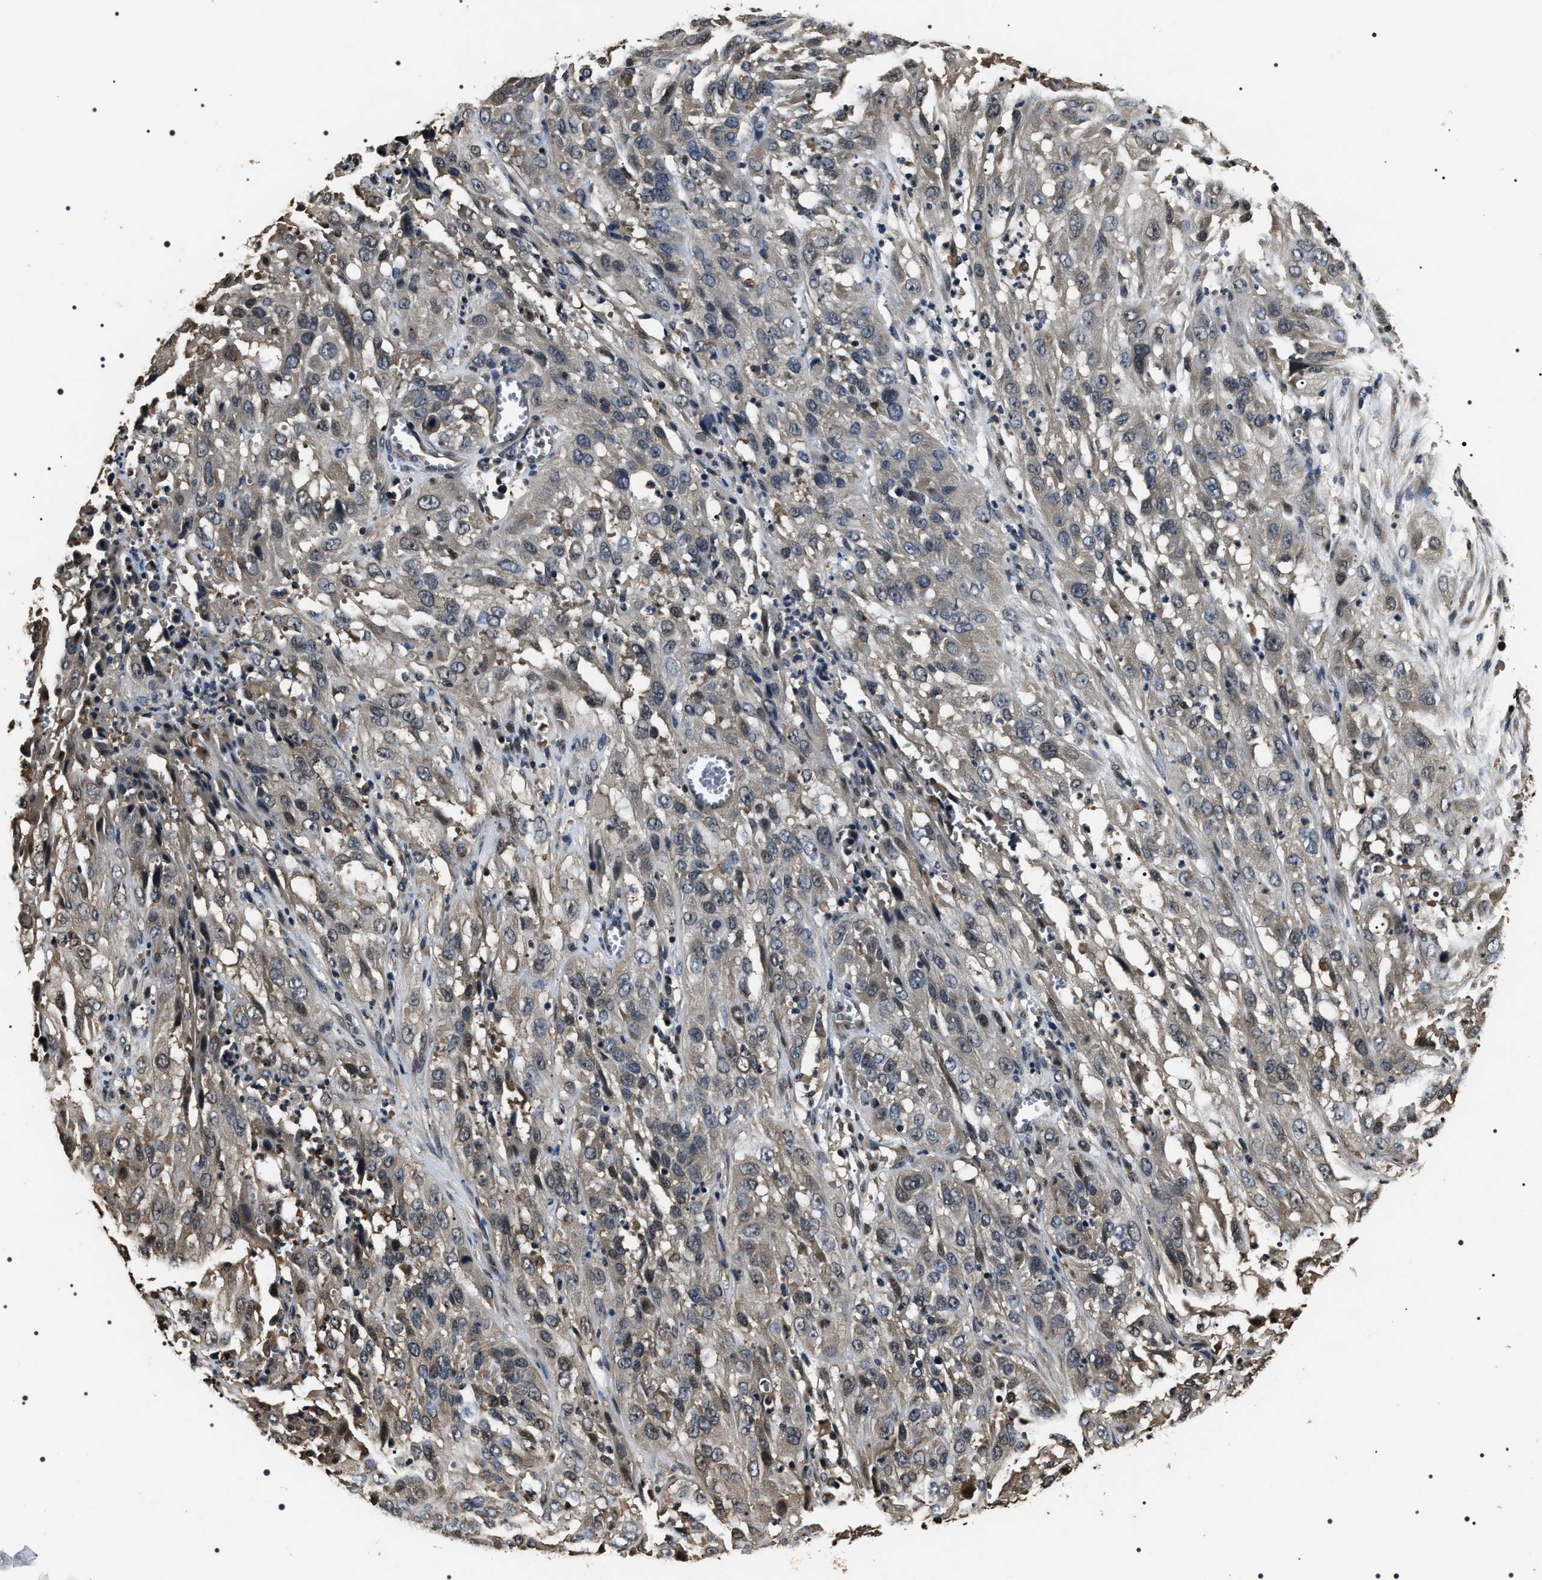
{"staining": {"intensity": "negative", "quantity": "none", "location": "none"}, "tissue": "cervical cancer", "cell_type": "Tumor cells", "image_type": "cancer", "snomed": [{"axis": "morphology", "description": "Squamous cell carcinoma, NOS"}, {"axis": "topography", "description": "Cervix"}], "caption": "An immunohistochemistry (IHC) photomicrograph of cervical cancer (squamous cell carcinoma) is shown. There is no staining in tumor cells of cervical cancer (squamous cell carcinoma).", "gene": "ARHGAP22", "patient": {"sex": "female", "age": 32}}